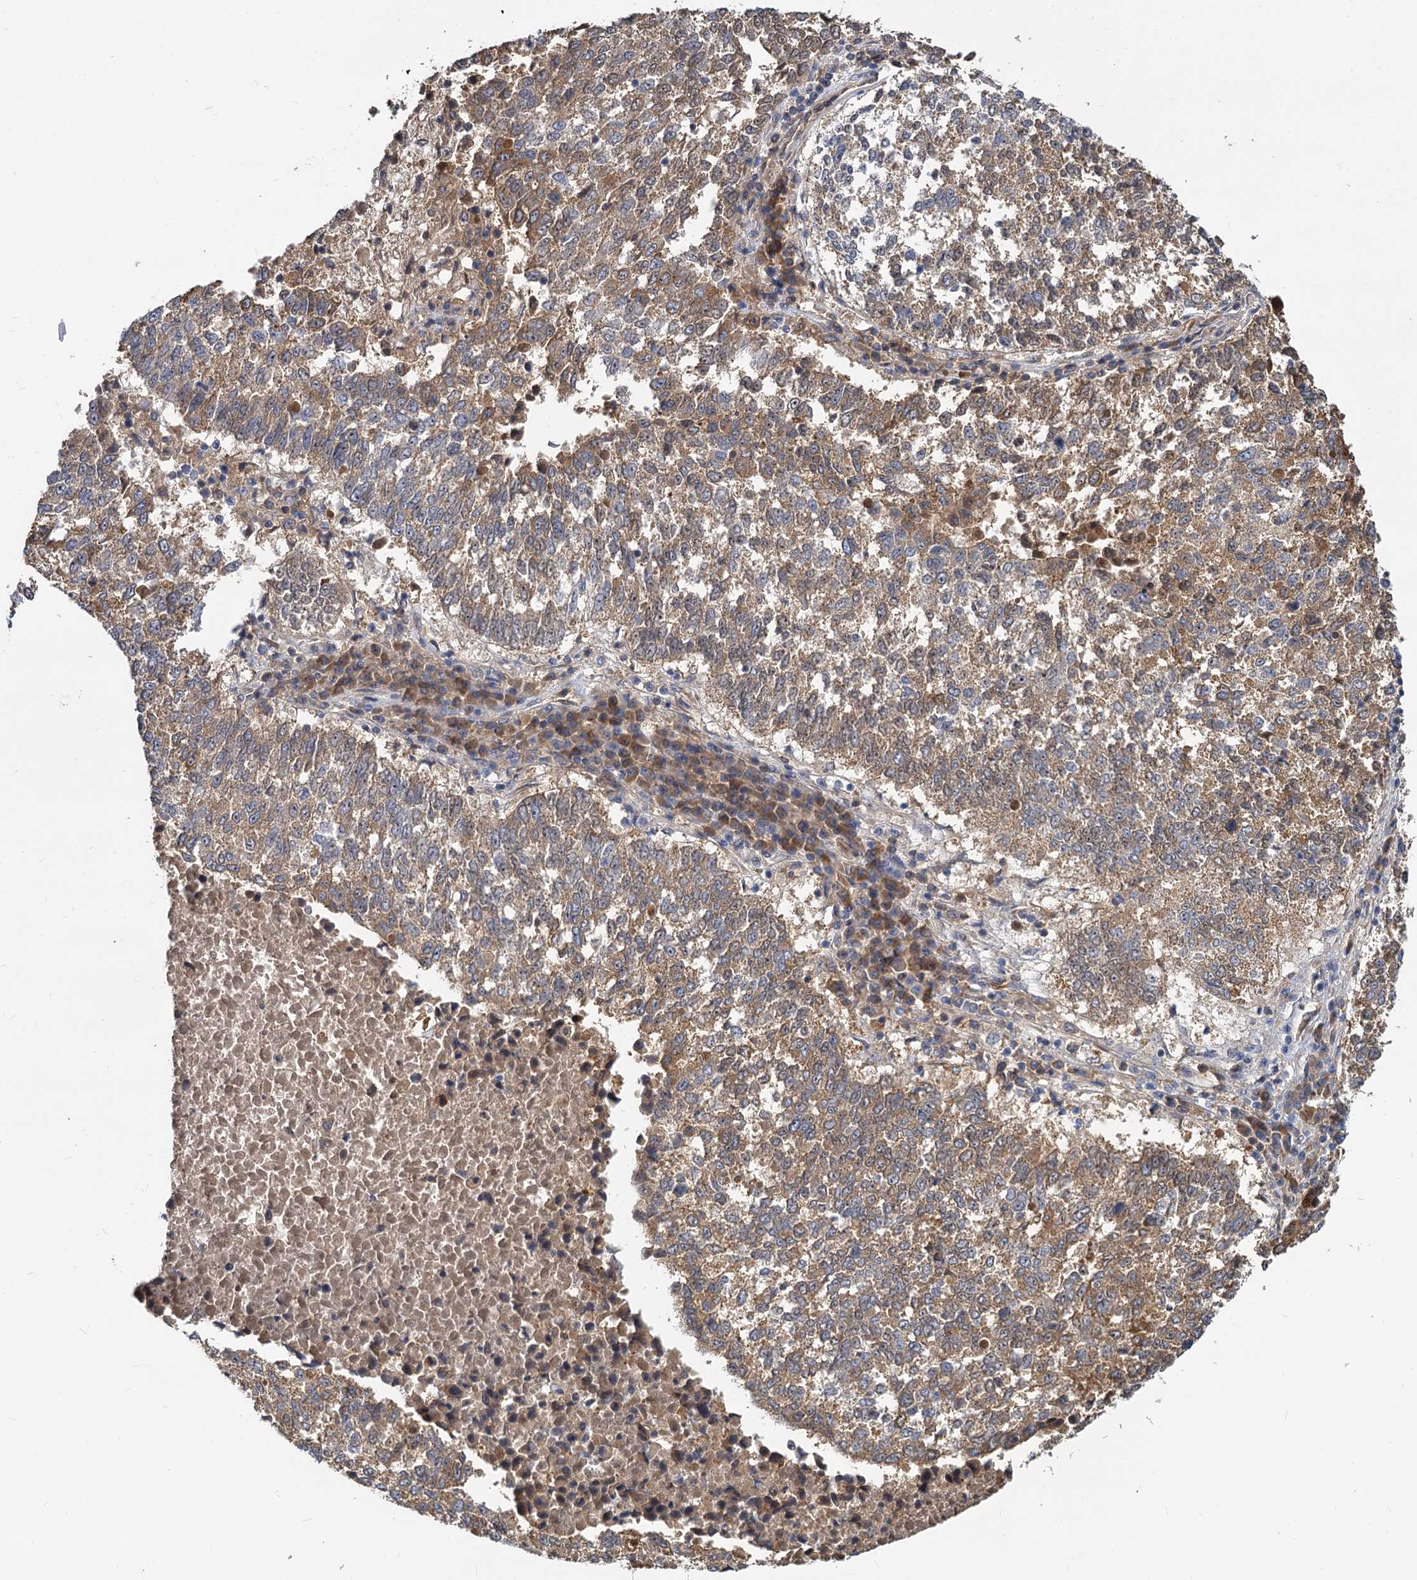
{"staining": {"intensity": "moderate", "quantity": ">75%", "location": "cytoplasmic/membranous"}, "tissue": "lung cancer", "cell_type": "Tumor cells", "image_type": "cancer", "snomed": [{"axis": "morphology", "description": "Squamous cell carcinoma, NOS"}, {"axis": "topography", "description": "Lung"}], "caption": "Brown immunohistochemical staining in squamous cell carcinoma (lung) reveals moderate cytoplasmic/membranous positivity in about >75% of tumor cells. The staining was performed using DAB, with brown indicating positive protein expression. Nuclei are stained blue with hematoxylin.", "gene": "SNX15", "patient": {"sex": "male", "age": 73}}